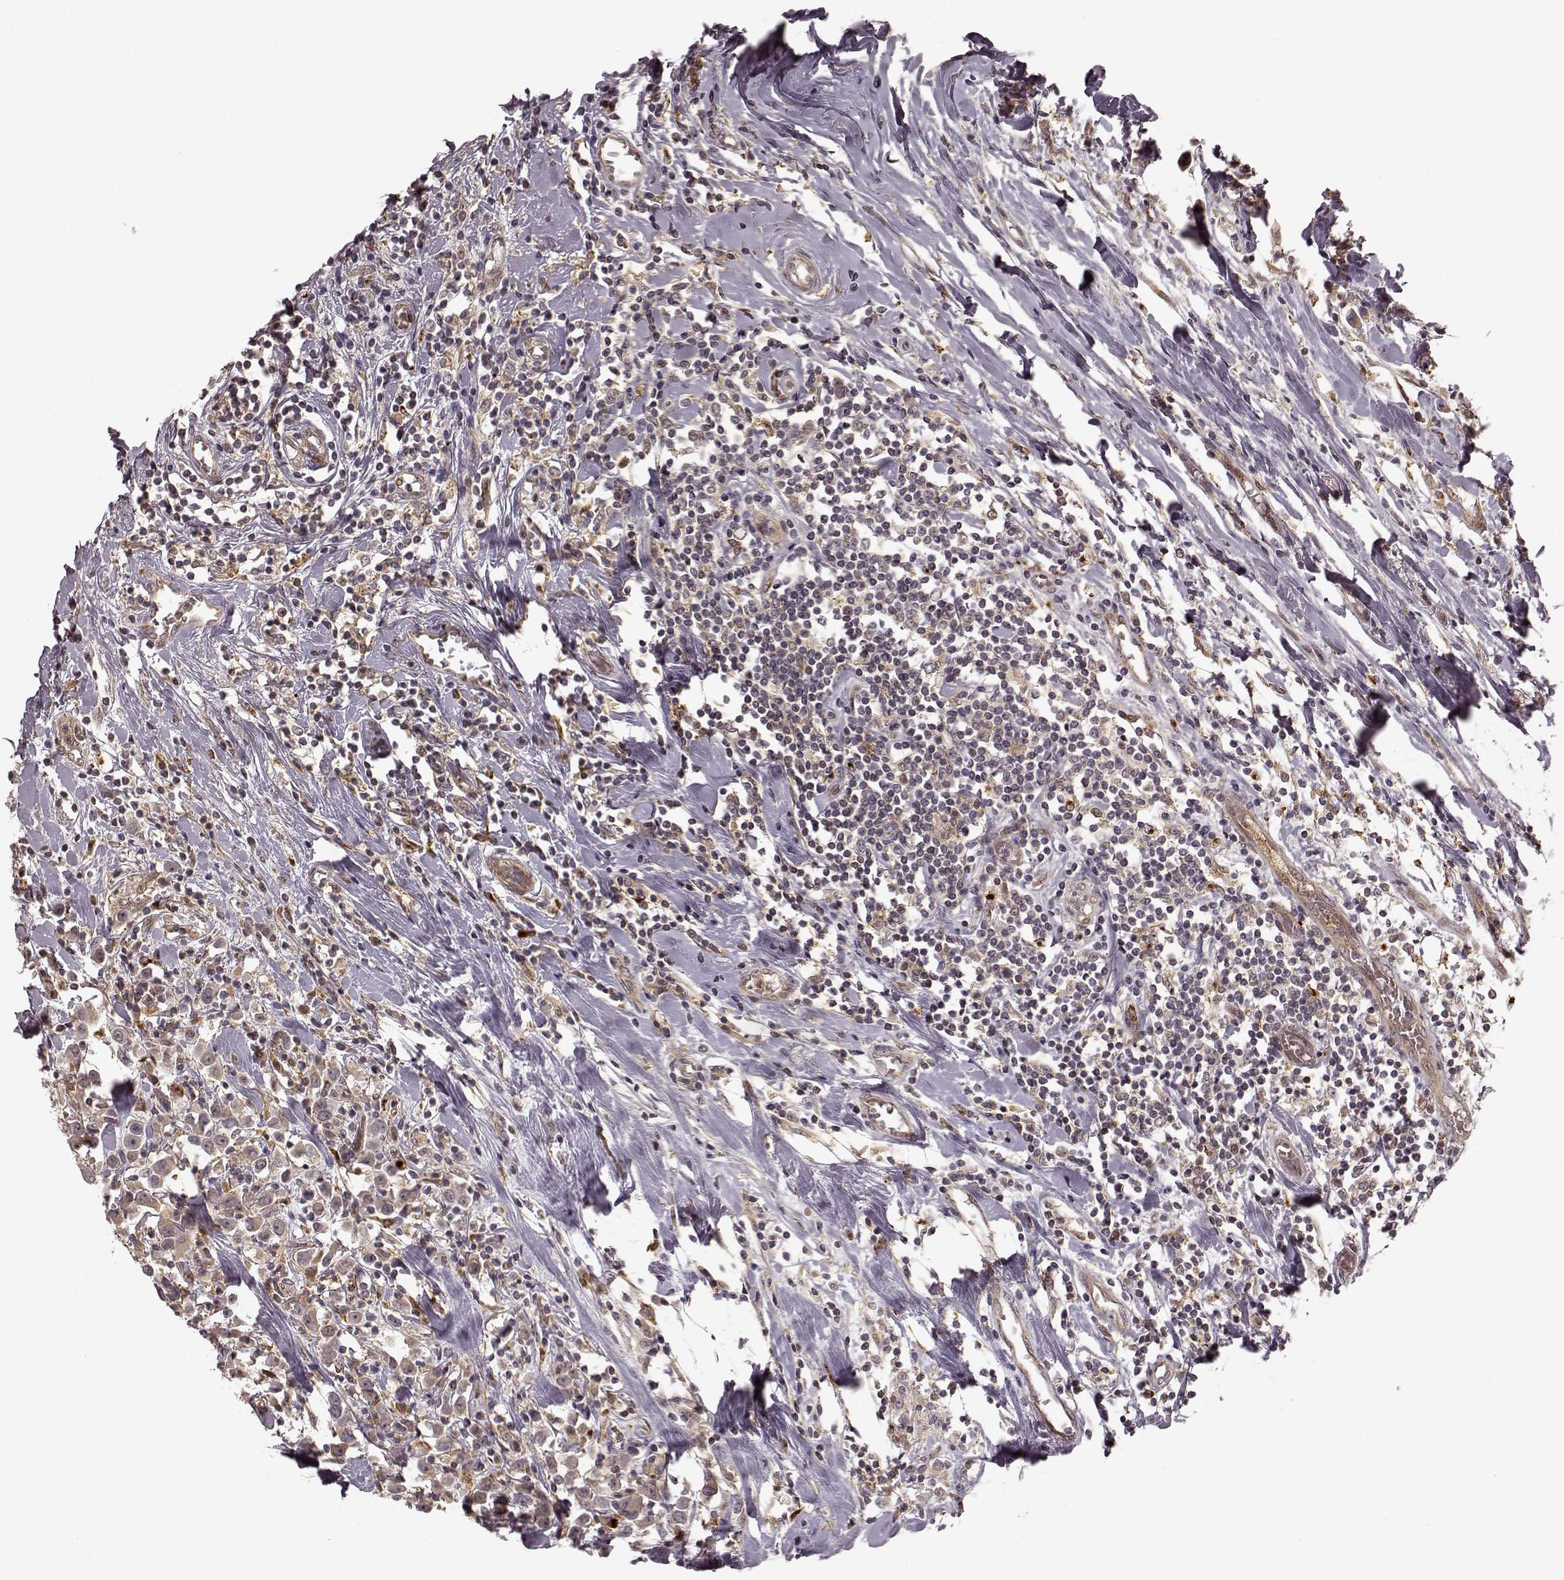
{"staining": {"intensity": "weak", "quantity": "25%-75%", "location": "cytoplasmic/membranous"}, "tissue": "breast cancer", "cell_type": "Tumor cells", "image_type": "cancer", "snomed": [{"axis": "morphology", "description": "Duct carcinoma"}, {"axis": "topography", "description": "Breast"}], "caption": "Brown immunohistochemical staining in breast invasive ductal carcinoma demonstrates weak cytoplasmic/membranous staining in approximately 25%-75% of tumor cells.", "gene": "SLC12A9", "patient": {"sex": "female", "age": 61}}